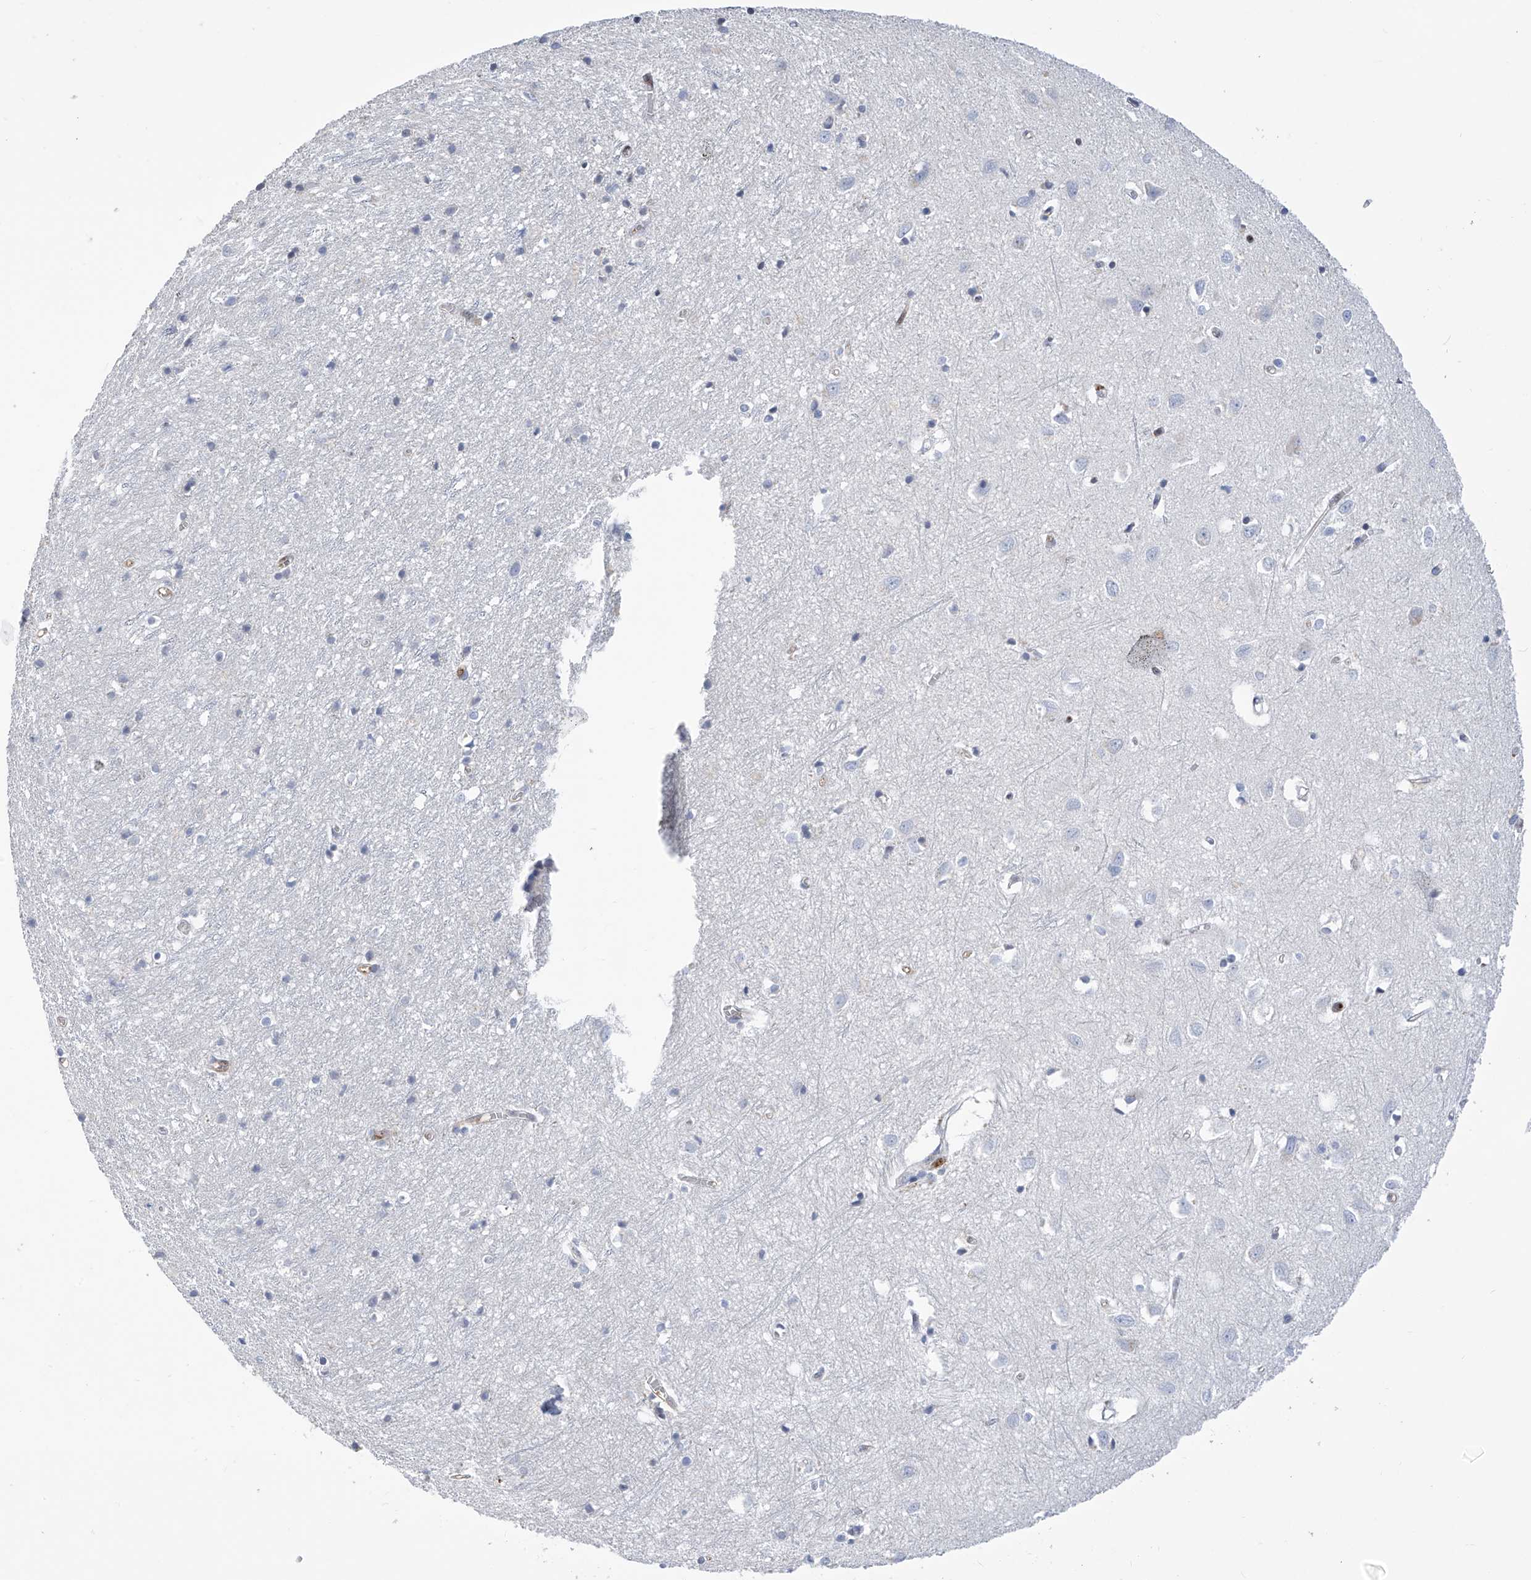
{"staining": {"intensity": "negative", "quantity": "none", "location": "none"}, "tissue": "cerebral cortex", "cell_type": "Endothelial cells", "image_type": "normal", "snomed": [{"axis": "morphology", "description": "Normal tissue, NOS"}, {"axis": "topography", "description": "Cerebral cortex"}], "caption": "High magnification brightfield microscopy of unremarkable cerebral cortex stained with DAB (brown) and counterstained with hematoxylin (blue): endothelial cells show no significant expression. The staining is performed using DAB (3,3'-diaminobenzidine) brown chromogen with nuclei counter-stained in using hematoxylin.", "gene": "PHF20", "patient": {"sex": "female", "age": 64}}